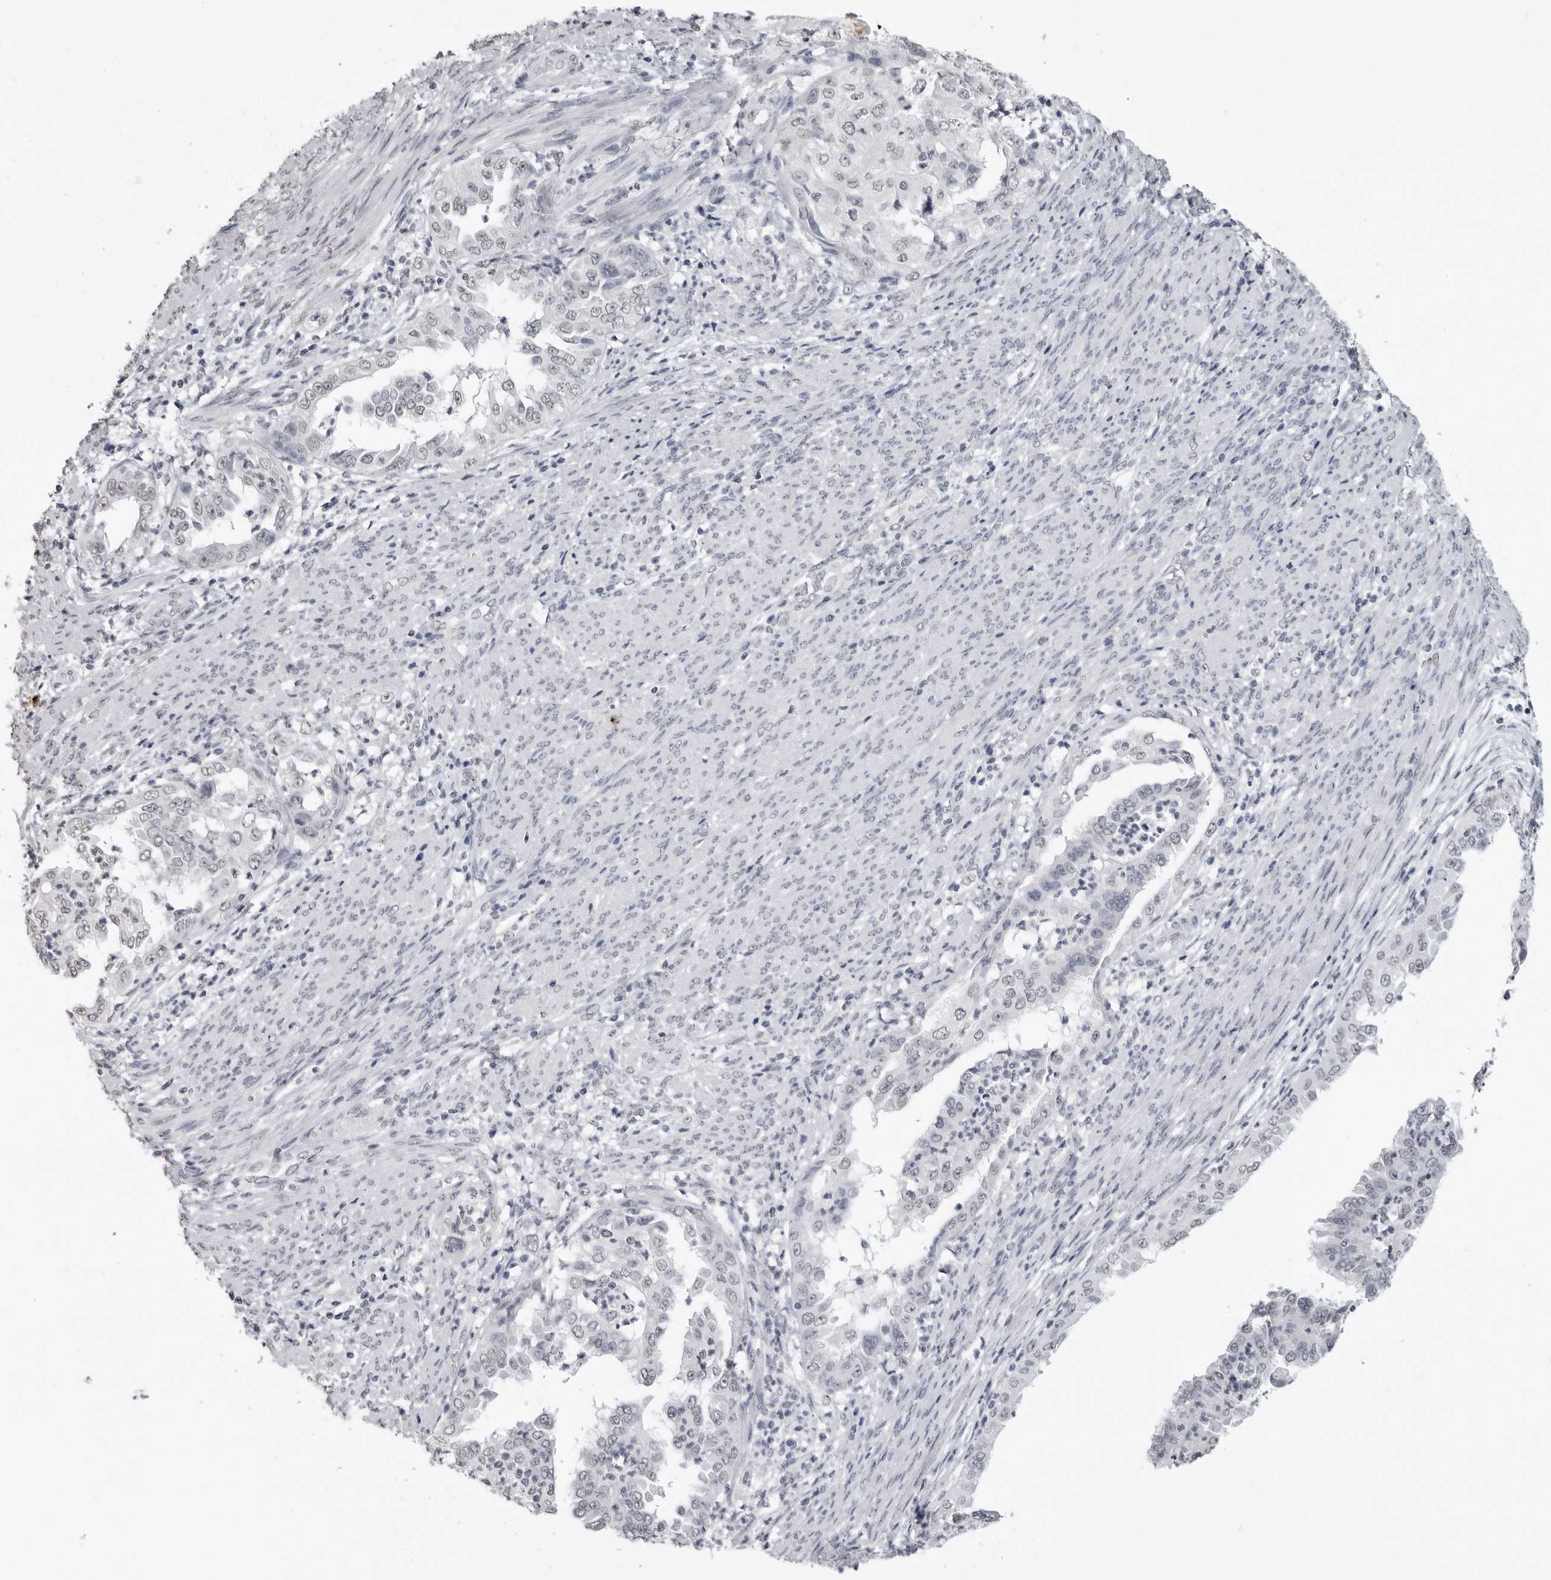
{"staining": {"intensity": "negative", "quantity": "none", "location": "none"}, "tissue": "endometrial cancer", "cell_type": "Tumor cells", "image_type": "cancer", "snomed": [{"axis": "morphology", "description": "Adenocarcinoma, NOS"}, {"axis": "topography", "description": "Endometrium"}], "caption": "This is an immunohistochemistry micrograph of endometrial cancer. There is no expression in tumor cells.", "gene": "HEPACAM", "patient": {"sex": "female", "age": 85}}